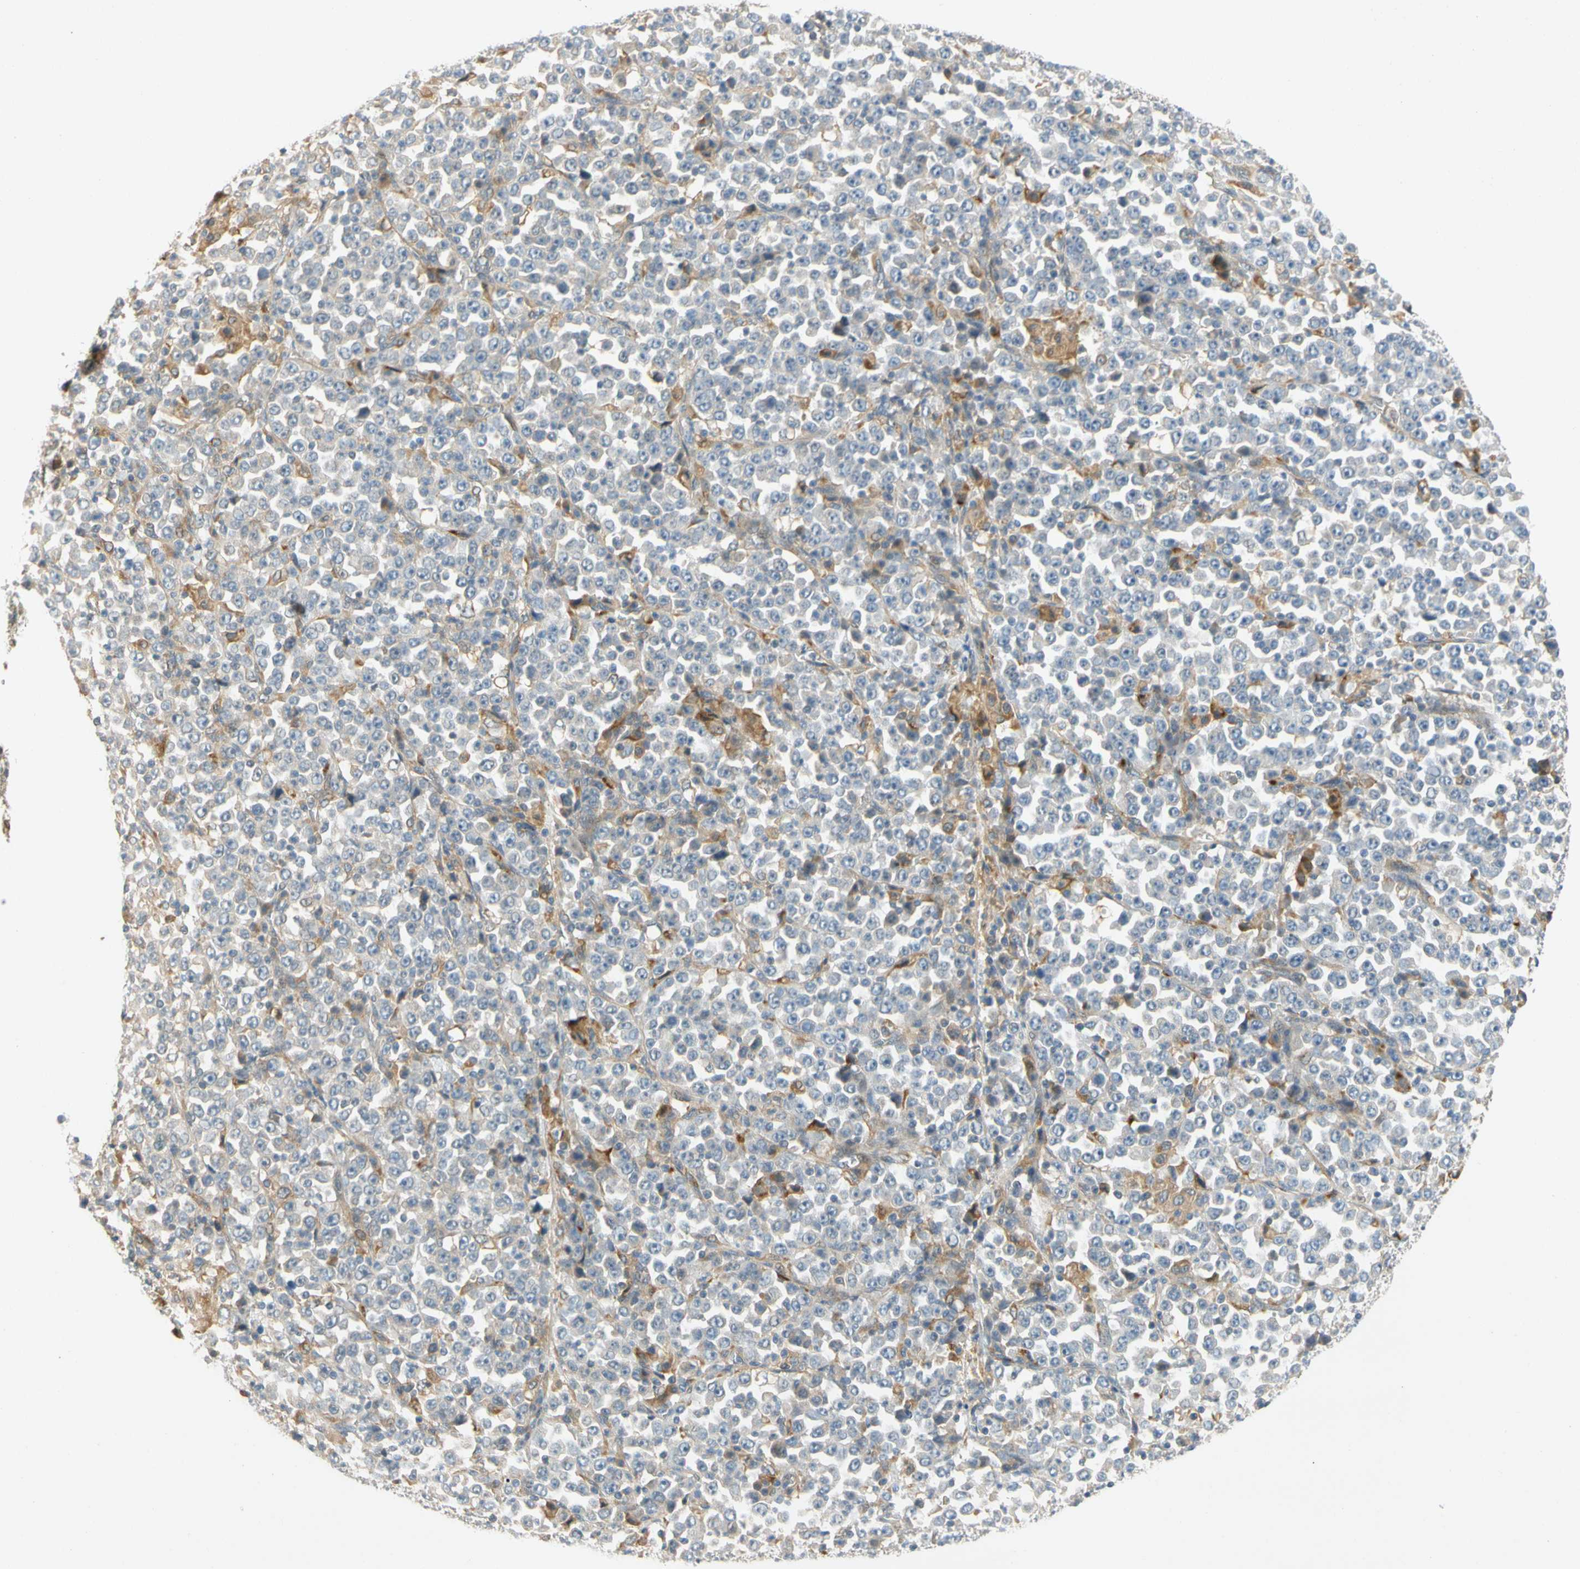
{"staining": {"intensity": "weak", "quantity": "<25%", "location": "cytoplasmic/membranous"}, "tissue": "stomach cancer", "cell_type": "Tumor cells", "image_type": "cancer", "snomed": [{"axis": "morphology", "description": "Normal tissue, NOS"}, {"axis": "morphology", "description": "Adenocarcinoma, NOS"}, {"axis": "topography", "description": "Stomach, upper"}, {"axis": "topography", "description": "Stomach"}], "caption": "This micrograph is of stomach adenocarcinoma stained with immunohistochemistry to label a protein in brown with the nuclei are counter-stained blue. There is no staining in tumor cells.", "gene": "GATD1", "patient": {"sex": "male", "age": 59}}